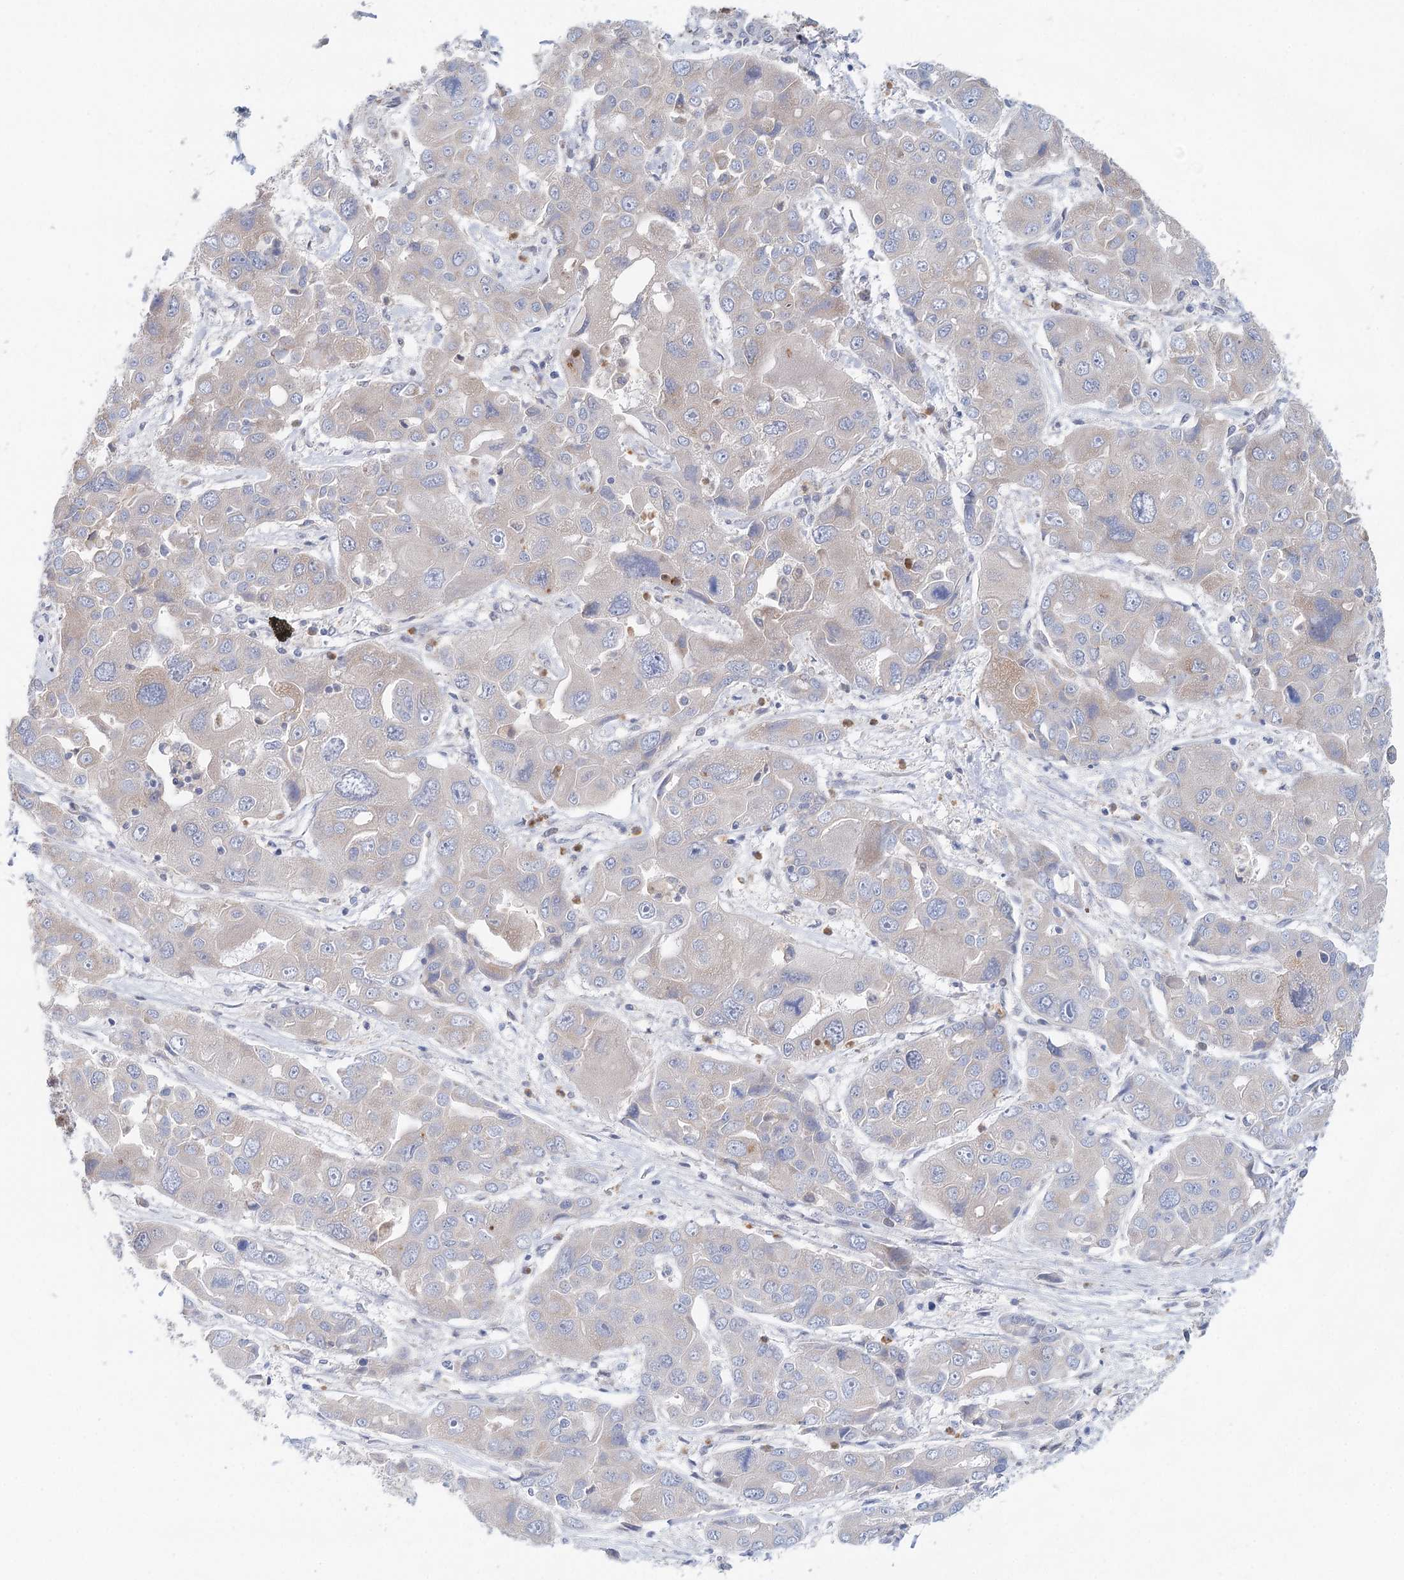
{"staining": {"intensity": "negative", "quantity": "none", "location": "none"}, "tissue": "liver cancer", "cell_type": "Tumor cells", "image_type": "cancer", "snomed": [{"axis": "morphology", "description": "Cholangiocarcinoma"}, {"axis": "topography", "description": "Liver"}], "caption": "This is a image of immunohistochemistry (IHC) staining of liver cholangiocarcinoma, which shows no expression in tumor cells.", "gene": "BLTP1", "patient": {"sex": "male", "age": 67}}